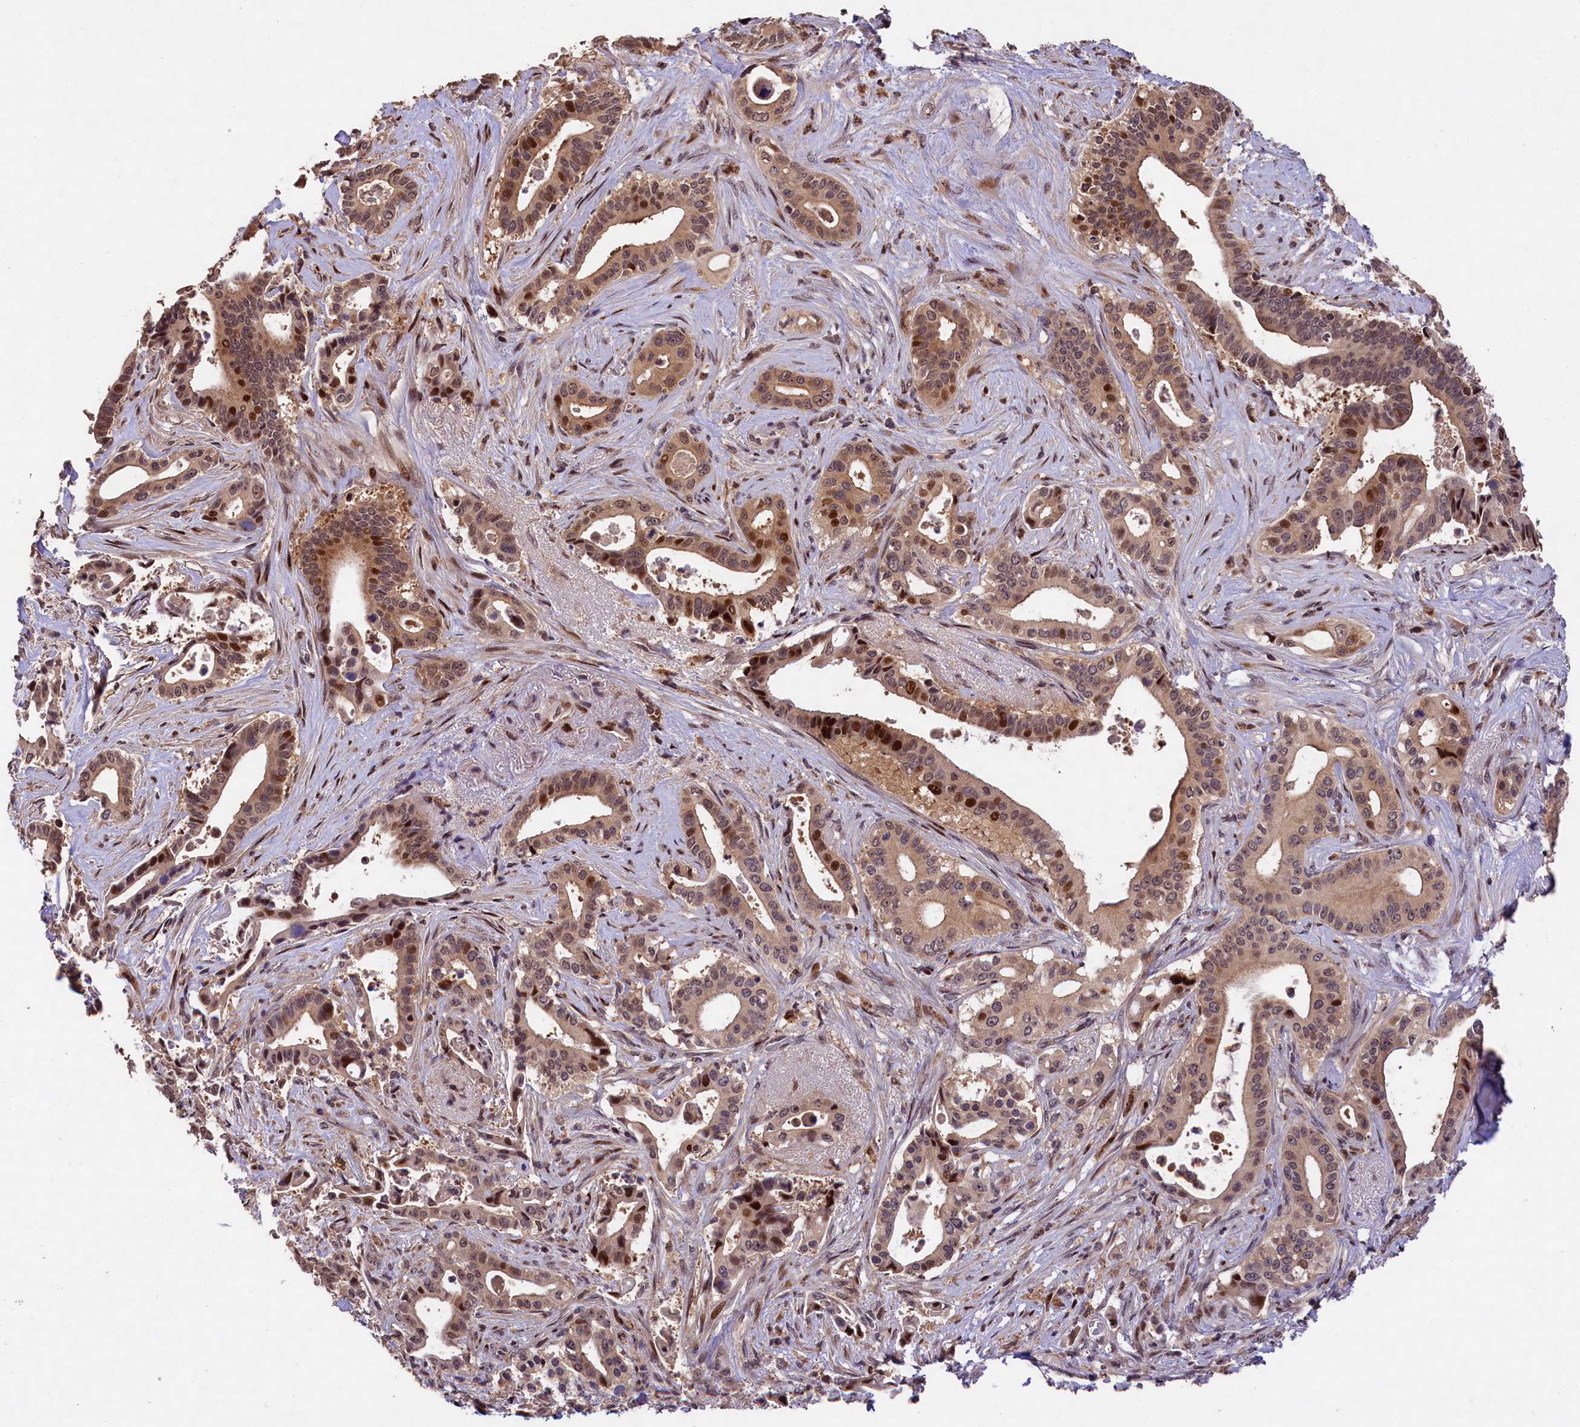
{"staining": {"intensity": "moderate", "quantity": ">75%", "location": "cytoplasmic/membranous,nuclear"}, "tissue": "pancreatic cancer", "cell_type": "Tumor cells", "image_type": "cancer", "snomed": [{"axis": "morphology", "description": "Adenocarcinoma, NOS"}, {"axis": "topography", "description": "Pancreas"}], "caption": "A micrograph of human pancreatic cancer (adenocarcinoma) stained for a protein displays moderate cytoplasmic/membranous and nuclear brown staining in tumor cells.", "gene": "PHAF1", "patient": {"sex": "female", "age": 77}}